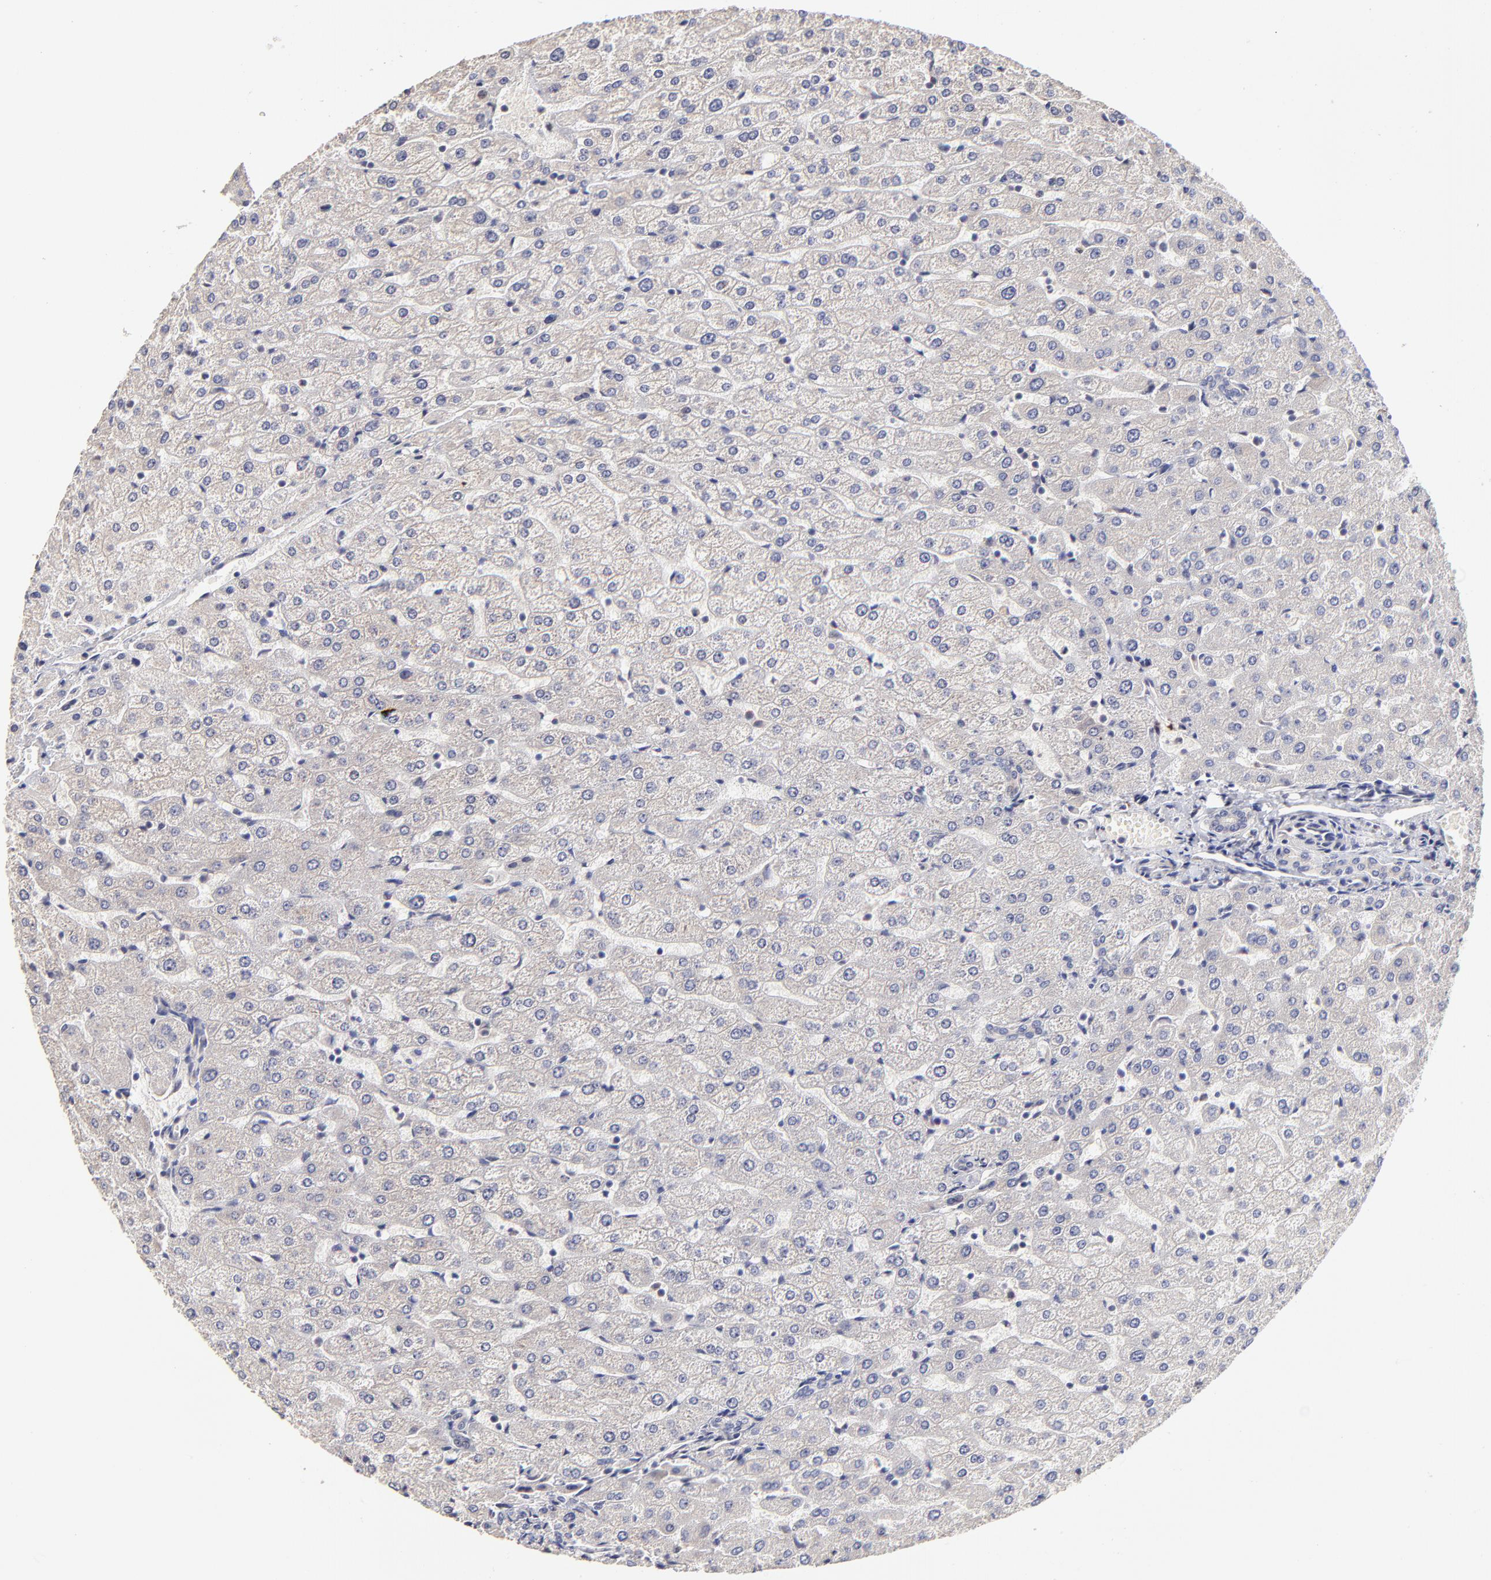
{"staining": {"intensity": "weak", "quantity": ">75%", "location": "cytoplasmic/membranous"}, "tissue": "liver", "cell_type": "Cholangiocytes", "image_type": "normal", "snomed": [{"axis": "morphology", "description": "Normal tissue, NOS"}, {"axis": "morphology", "description": "Fibrosis, NOS"}, {"axis": "topography", "description": "Liver"}], "caption": "A high-resolution image shows IHC staining of unremarkable liver, which shows weak cytoplasmic/membranous expression in about >75% of cholangiocytes.", "gene": "ZNF10", "patient": {"sex": "female", "age": 29}}